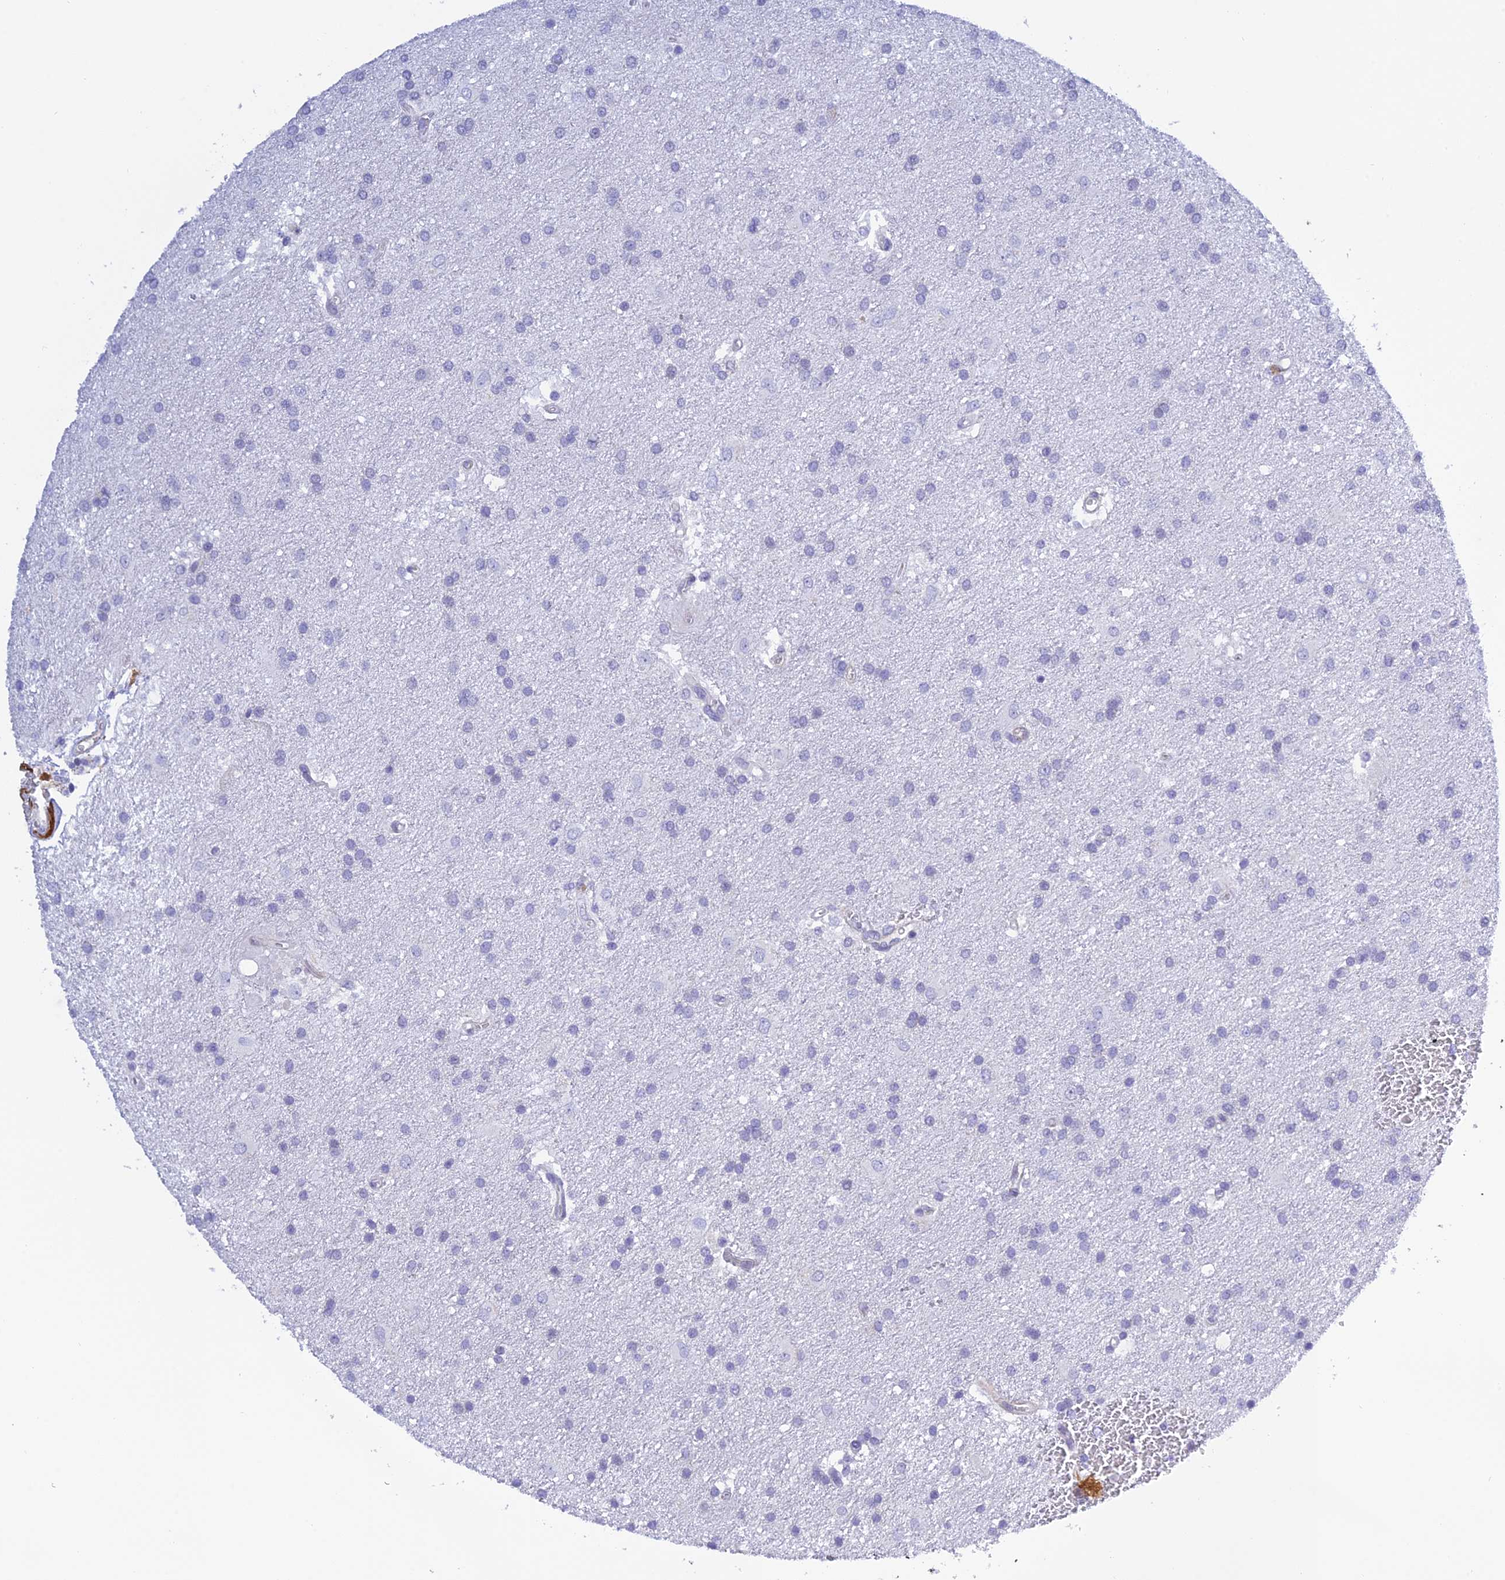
{"staining": {"intensity": "negative", "quantity": "none", "location": "none"}, "tissue": "glioma", "cell_type": "Tumor cells", "image_type": "cancer", "snomed": [{"axis": "morphology", "description": "Glioma, malignant, Low grade"}, {"axis": "topography", "description": "Brain"}], "caption": "Tumor cells are negative for brown protein staining in malignant low-grade glioma.", "gene": "ZDHHC16", "patient": {"sex": "male", "age": 66}}